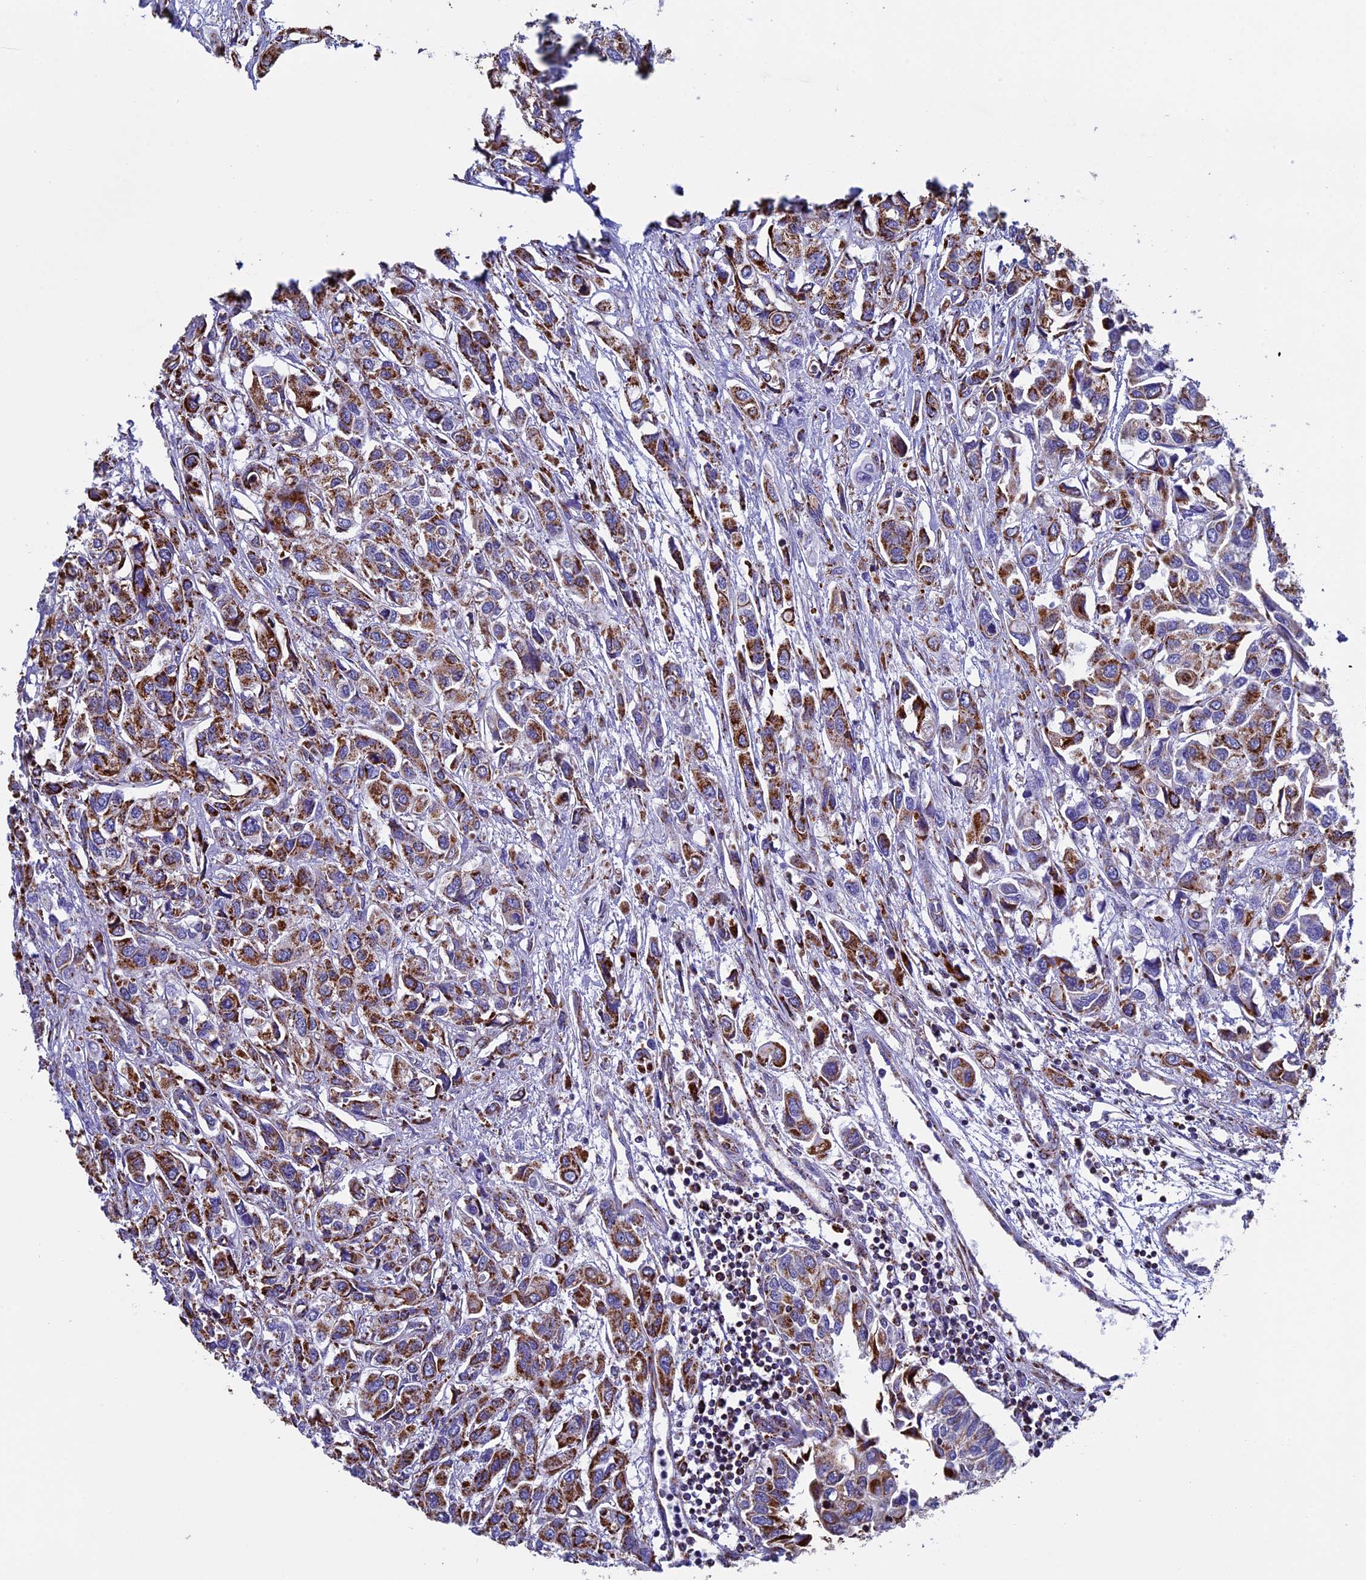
{"staining": {"intensity": "moderate", "quantity": ">75%", "location": "cytoplasmic/membranous"}, "tissue": "urothelial cancer", "cell_type": "Tumor cells", "image_type": "cancer", "snomed": [{"axis": "morphology", "description": "Urothelial carcinoma, High grade"}, {"axis": "topography", "description": "Urinary bladder"}], "caption": "Protein expression analysis of human urothelial cancer reveals moderate cytoplasmic/membranous staining in approximately >75% of tumor cells.", "gene": "UQCRFS1", "patient": {"sex": "male", "age": 67}}